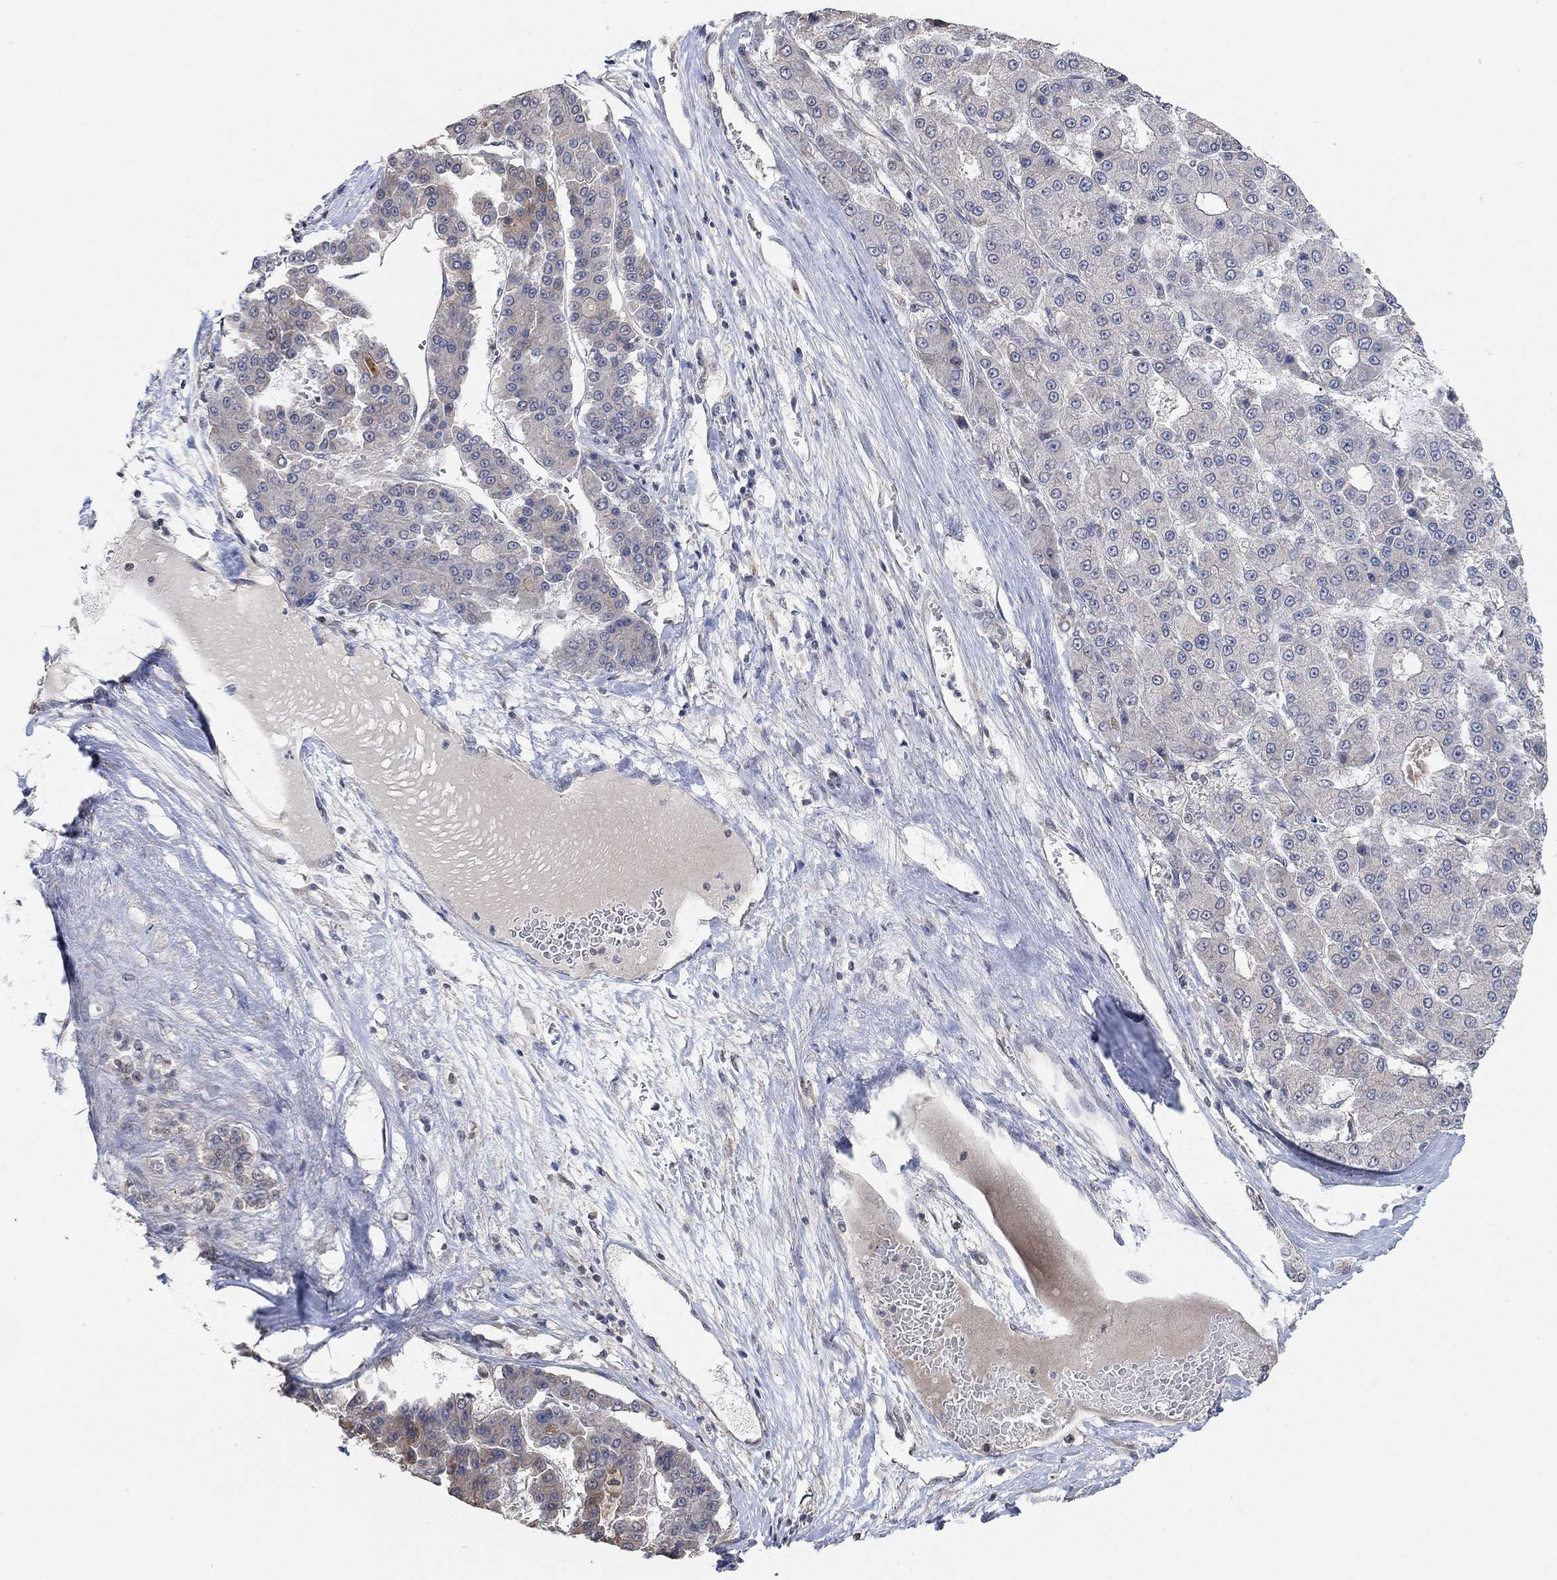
{"staining": {"intensity": "negative", "quantity": "none", "location": "none"}, "tissue": "liver cancer", "cell_type": "Tumor cells", "image_type": "cancer", "snomed": [{"axis": "morphology", "description": "Carcinoma, Hepatocellular, NOS"}, {"axis": "topography", "description": "Liver"}], "caption": "IHC photomicrograph of human liver cancer stained for a protein (brown), which displays no positivity in tumor cells.", "gene": "UNC5B", "patient": {"sex": "male", "age": 70}}